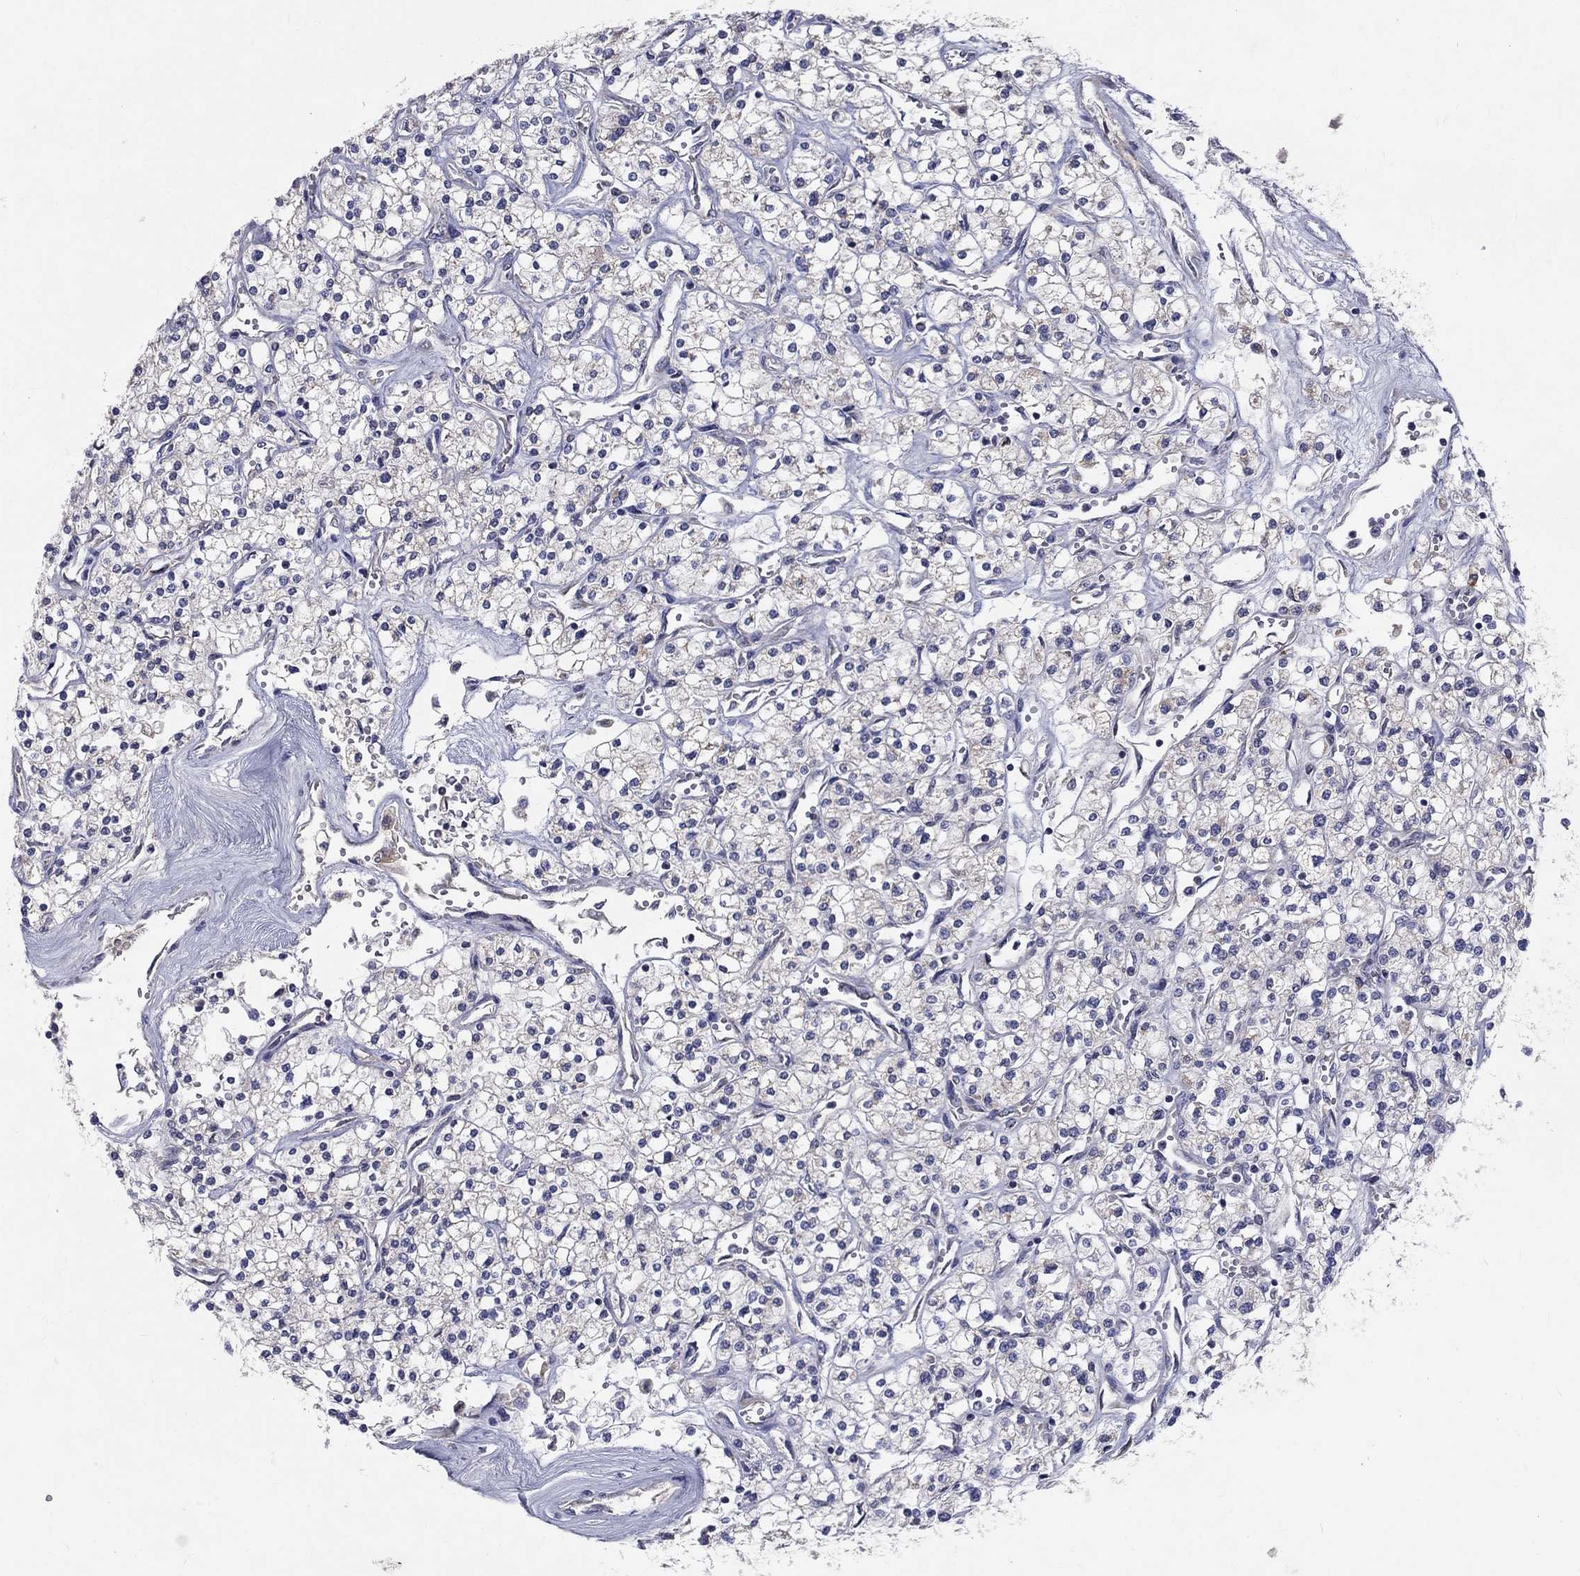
{"staining": {"intensity": "negative", "quantity": "none", "location": "none"}, "tissue": "renal cancer", "cell_type": "Tumor cells", "image_type": "cancer", "snomed": [{"axis": "morphology", "description": "Adenocarcinoma, NOS"}, {"axis": "topography", "description": "Kidney"}], "caption": "High power microscopy image of an IHC image of renal cancer (adenocarcinoma), revealing no significant expression in tumor cells. The staining is performed using DAB (3,3'-diaminobenzidine) brown chromogen with nuclei counter-stained in using hematoxylin.", "gene": "SLC4A10", "patient": {"sex": "male", "age": 80}}